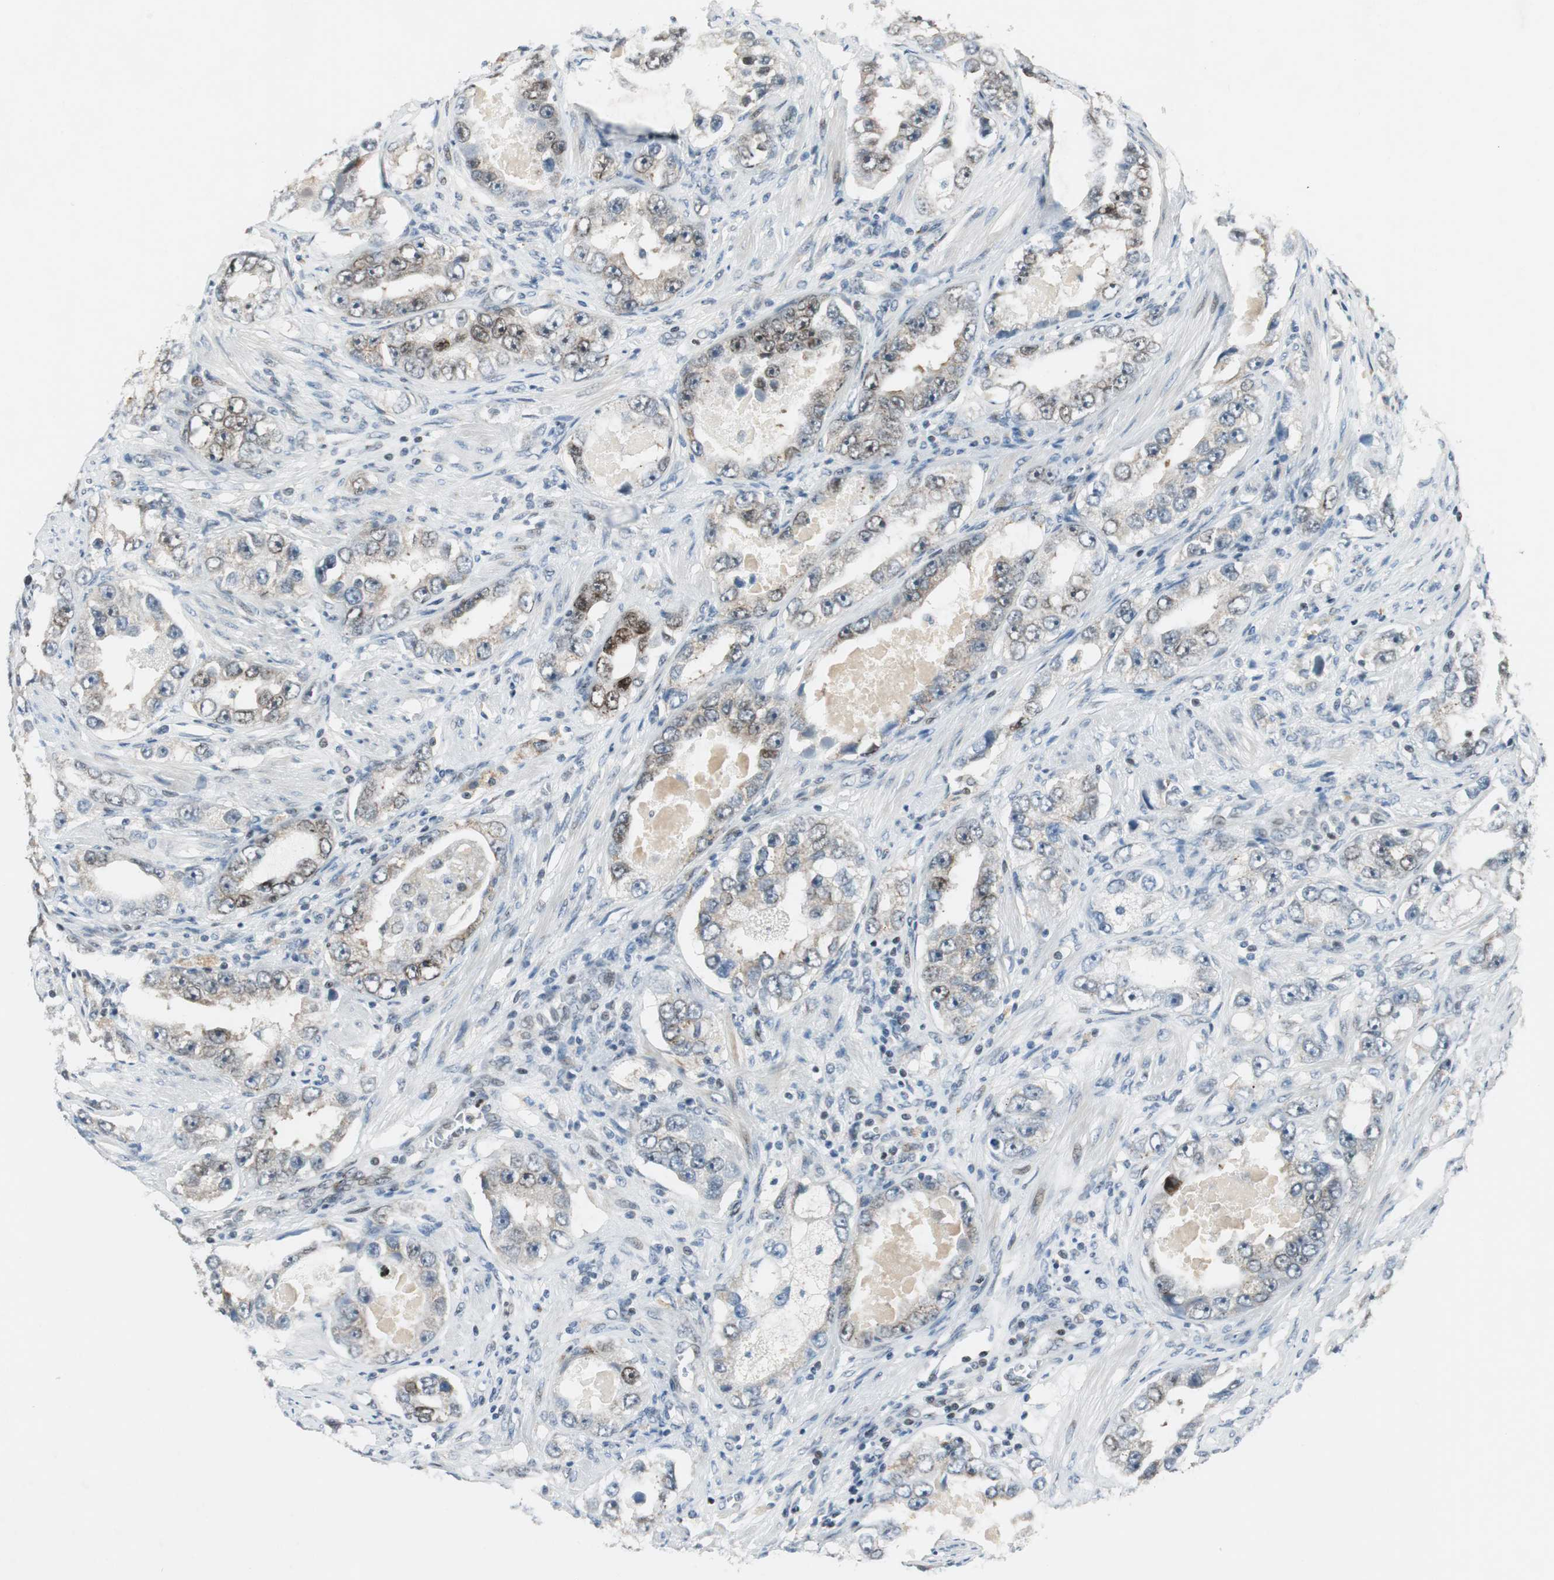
{"staining": {"intensity": "moderate", "quantity": "<25%", "location": "nuclear"}, "tissue": "prostate cancer", "cell_type": "Tumor cells", "image_type": "cancer", "snomed": [{"axis": "morphology", "description": "Adenocarcinoma, High grade"}, {"axis": "topography", "description": "Prostate"}], "caption": "Immunohistochemistry micrograph of neoplastic tissue: human high-grade adenocarcinoma (prostate) stained using immunohistochemistry exhibits low levels of moderate protein expression localized specifically in the nuclear of tumor cells, appearing as a nuclear brown color.", "gene": "AJUBA", "patient": {"sex": "male", "age": 63}}